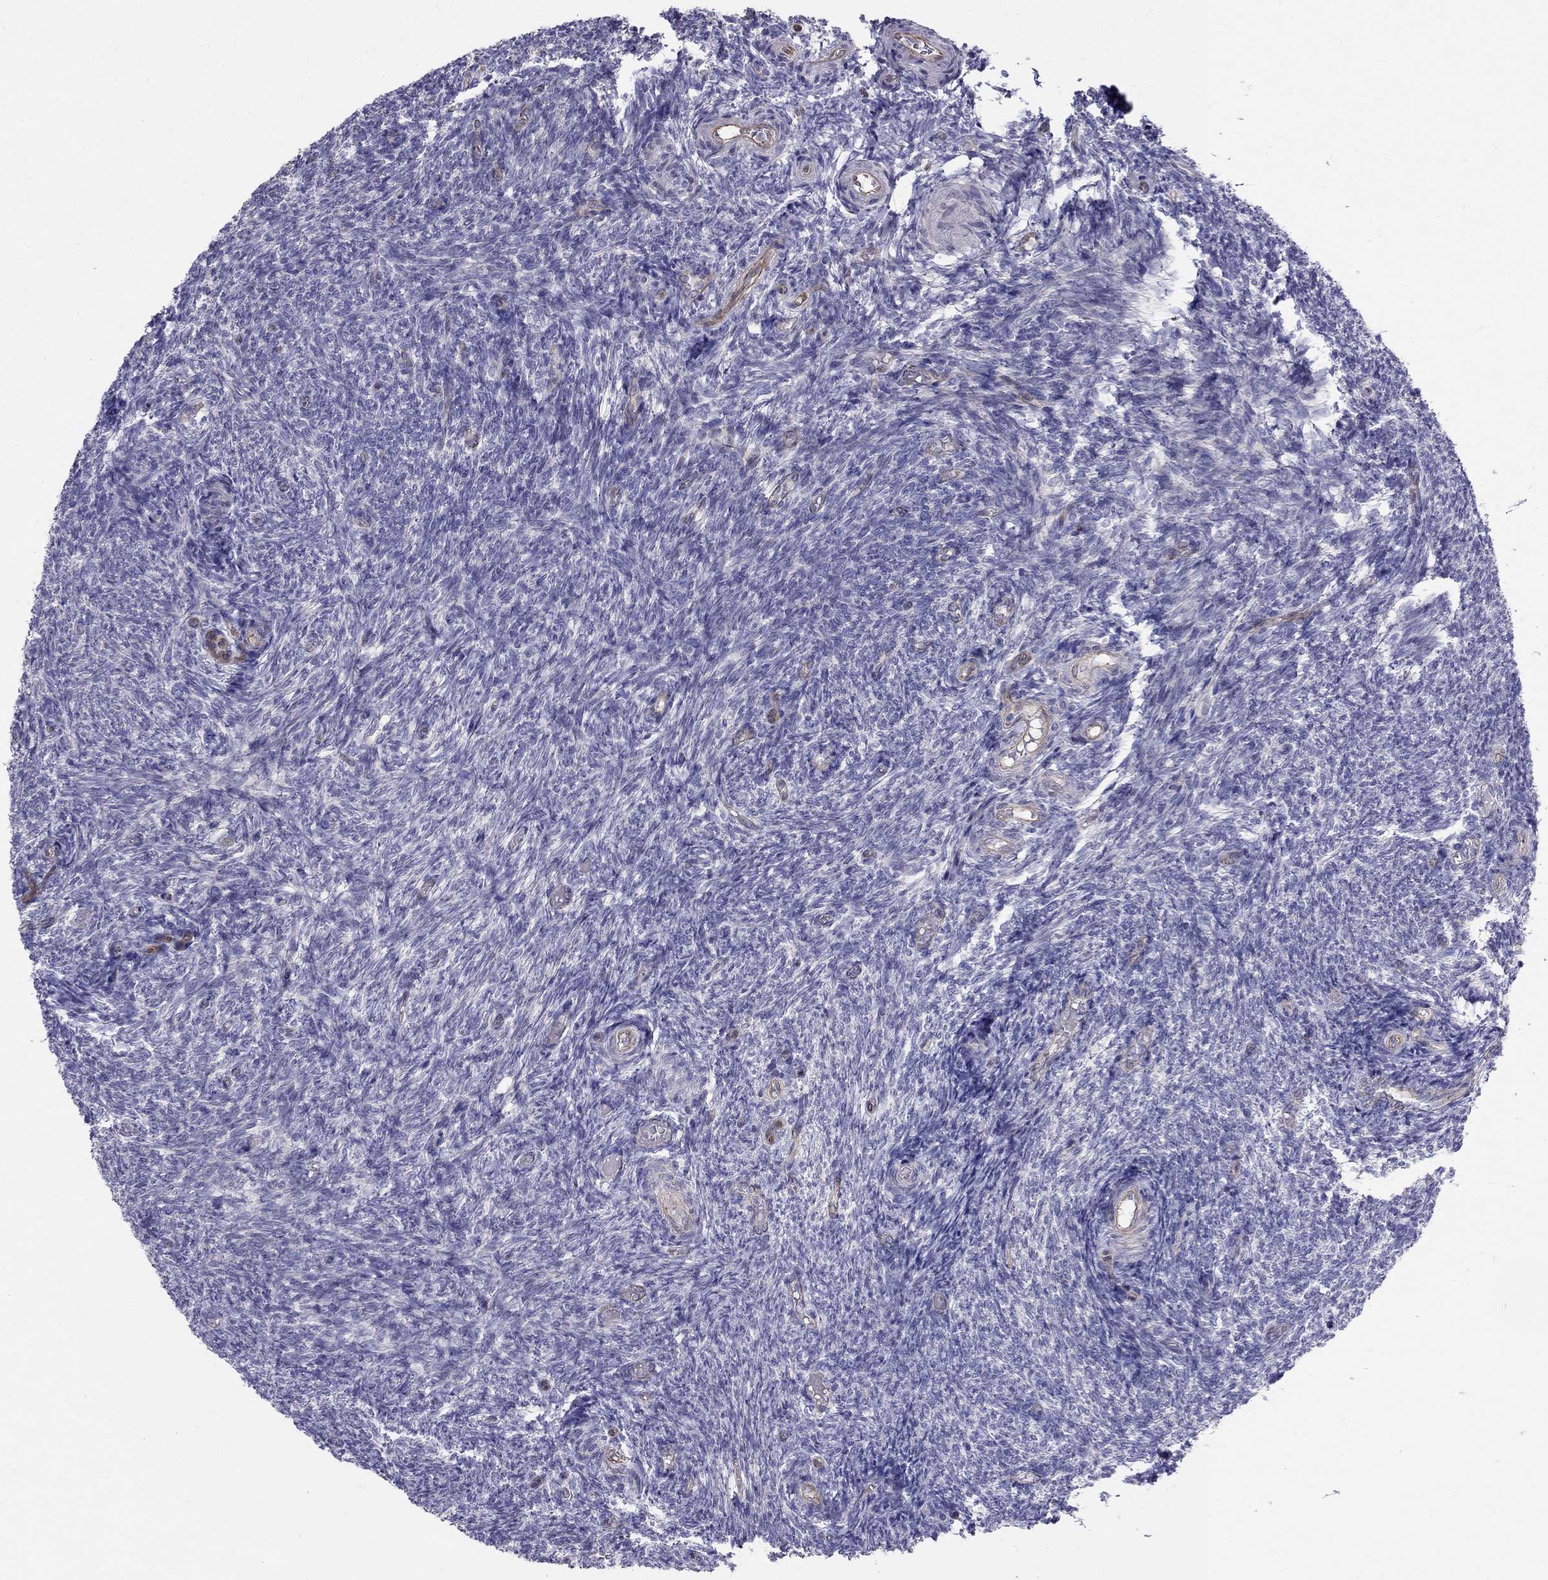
{"staining": {"intensity": "negative", "quantity": "none", "location": "none"}, "tissue": "ovary", "cell_type": "Ovarian stroma cells", "image_type": "normal", "snomed": [{"axis": "morphology", "description": "Normal tissue, NOS"}, {"axis": "topography", "description": "Ovary"}], "caption": "Benign ovary was stained to show a protein in brown. There is no significant positivity in ovarian stroma cells. The staining is performed using DAB (3,3'-diaminobenzidine) brown chromogen with nuclei counter-stained in using hematoxylin.", "gene": "ENOX1", "patient": {"sex": "female", "age": 39}}